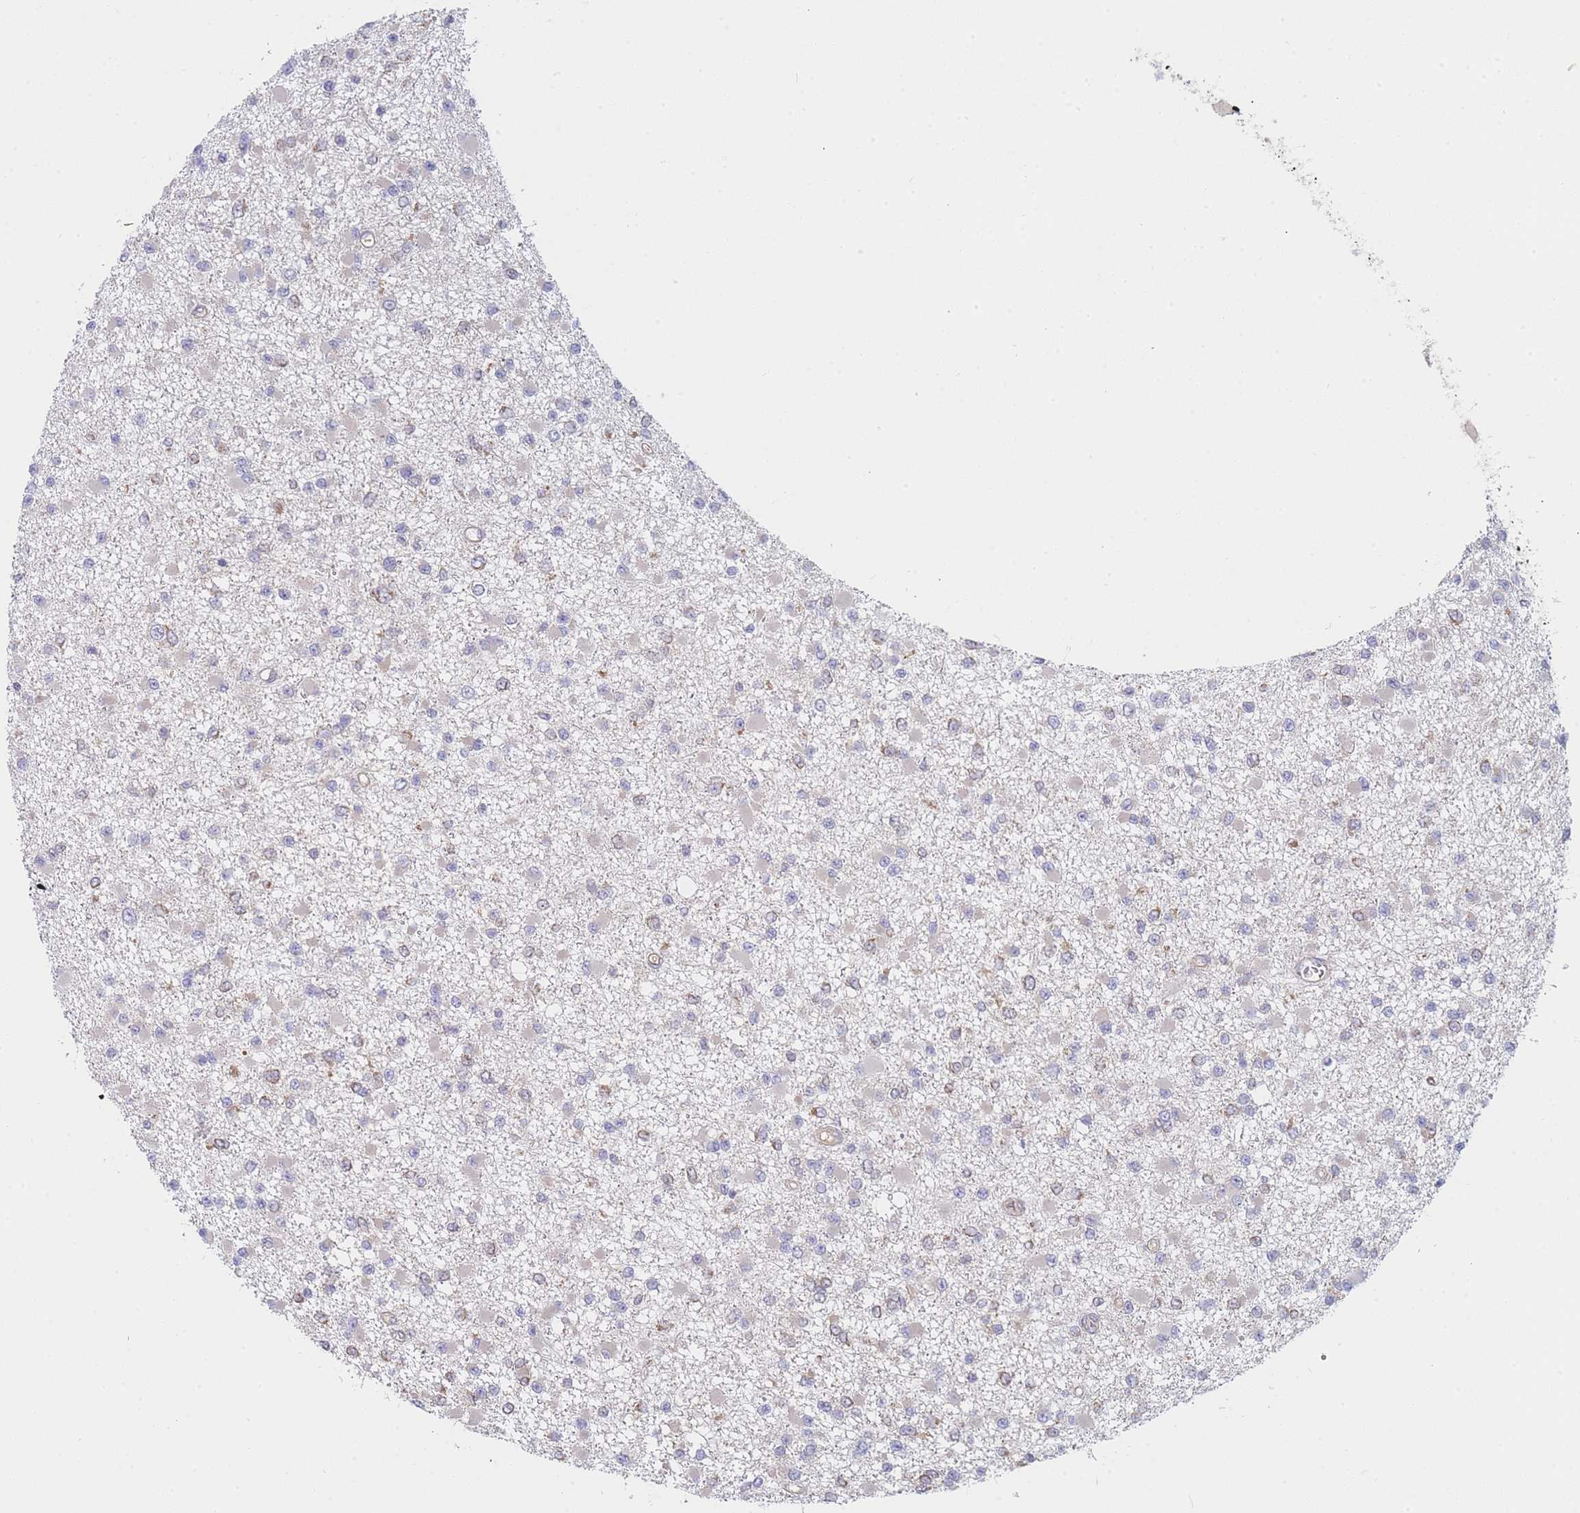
{"staining": {"intensity": "weak", "quantity": "<25%", "location": "cytoplasmic/membranous"}, "tissue": "glioma", "cell_type": "Tumor cells", "image_type": "cancer", "snomed": [{"axis": "morphology", "description": "Glioma, malignant, Low grade"}, {"axis": "topography", "description": "Brain"}], "caption": "This is an IHC image of human glioma. There is no expression in tumor cells.", "gene": "MRPS18B", "patient": {"sex": "female", "age": 22}}